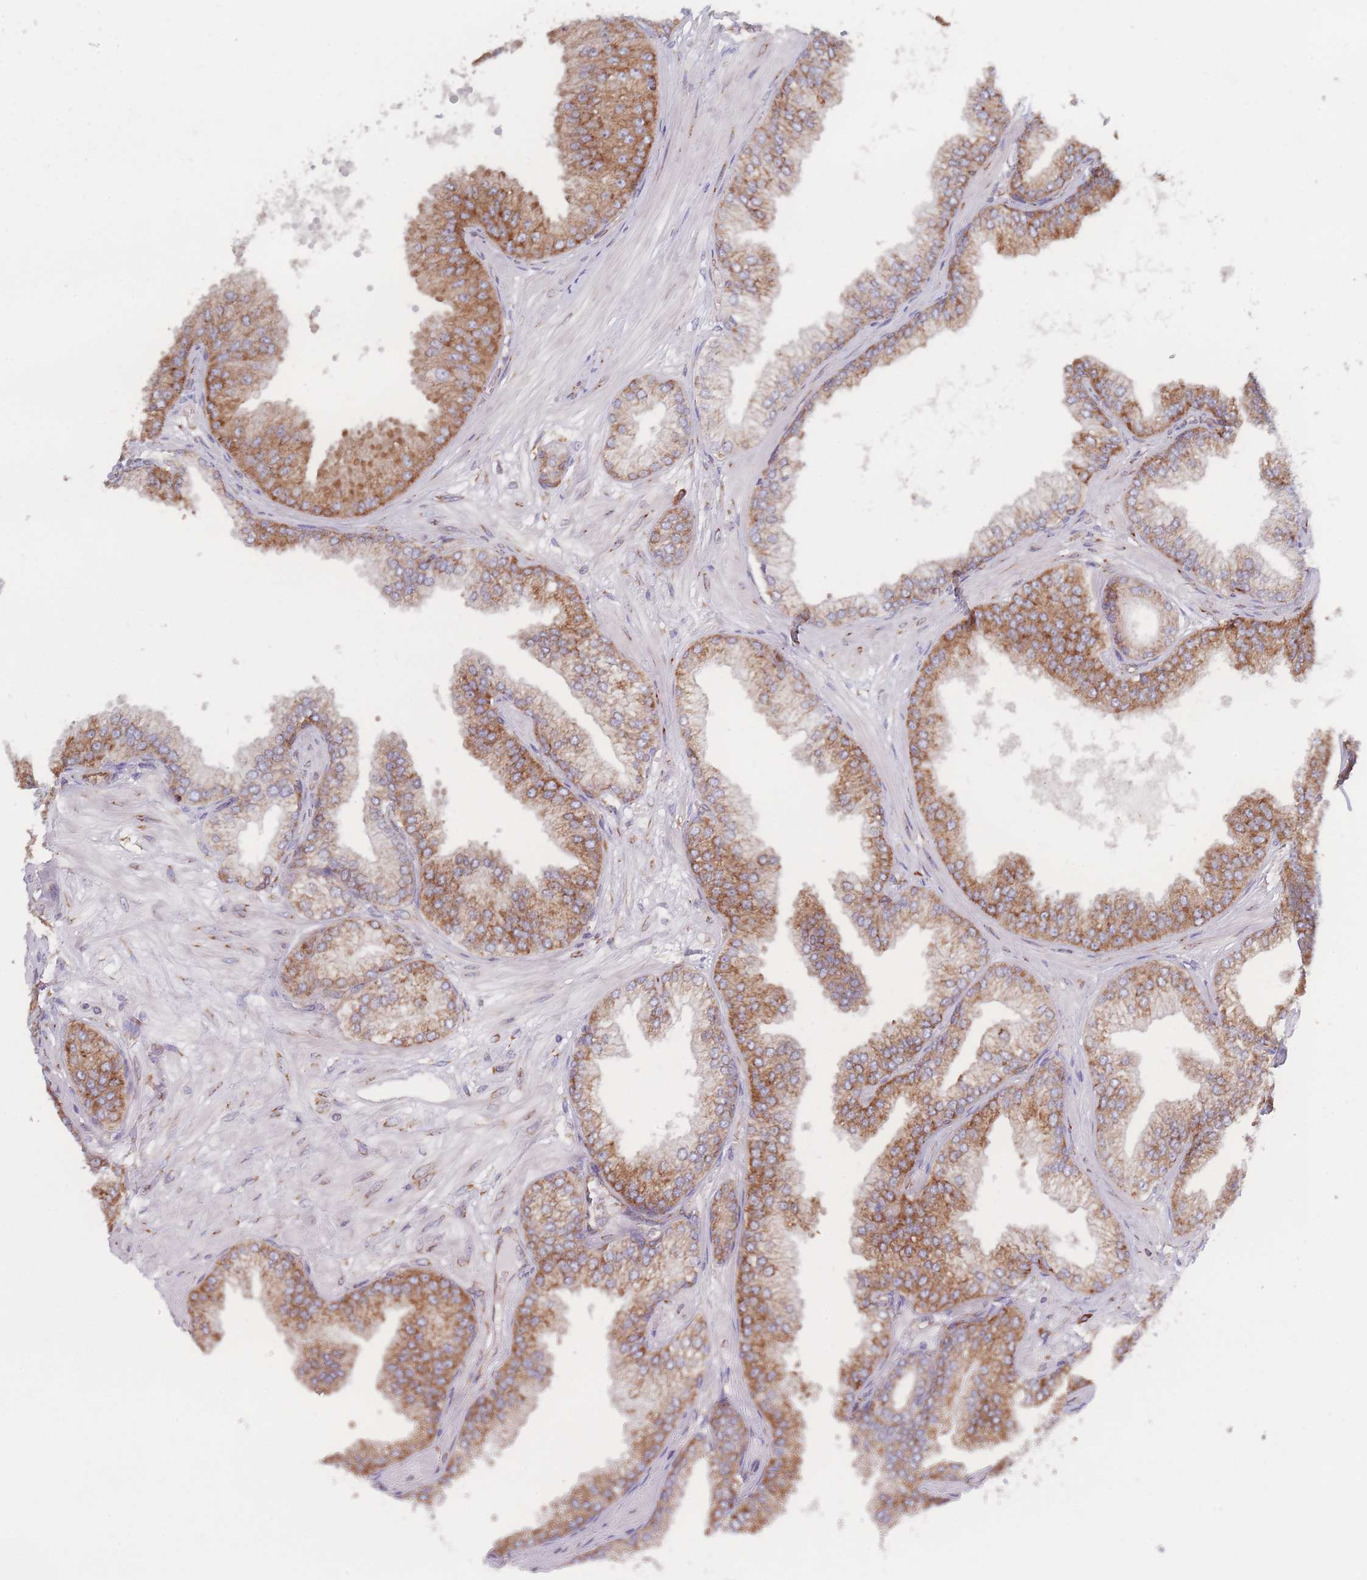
{"staining": {"intensity": "moderate", "quantity": ">75%", "location": "cytoplasmic/membranous"}, "tissue": "prostate cancer", "cell_type": "Tumor cells", "image_type": "cancer", "snomed": [{"axis": "morphology", "description": "Adenocarcinoma, Low grade"}, {"axis": "topography", "description": "Prostate"}], "caption": "Immunohistochemical staining of prostate cancer (adenocarcinoma (low-grade)) reveals medium levels of moderate cytoplasmic/membranous expression in about >75% of tumor cells. (IHC, brightfield microscopy, high magnification).", "gene": "EEF1B2", "patient": {"sex": "male", "age": 55}}